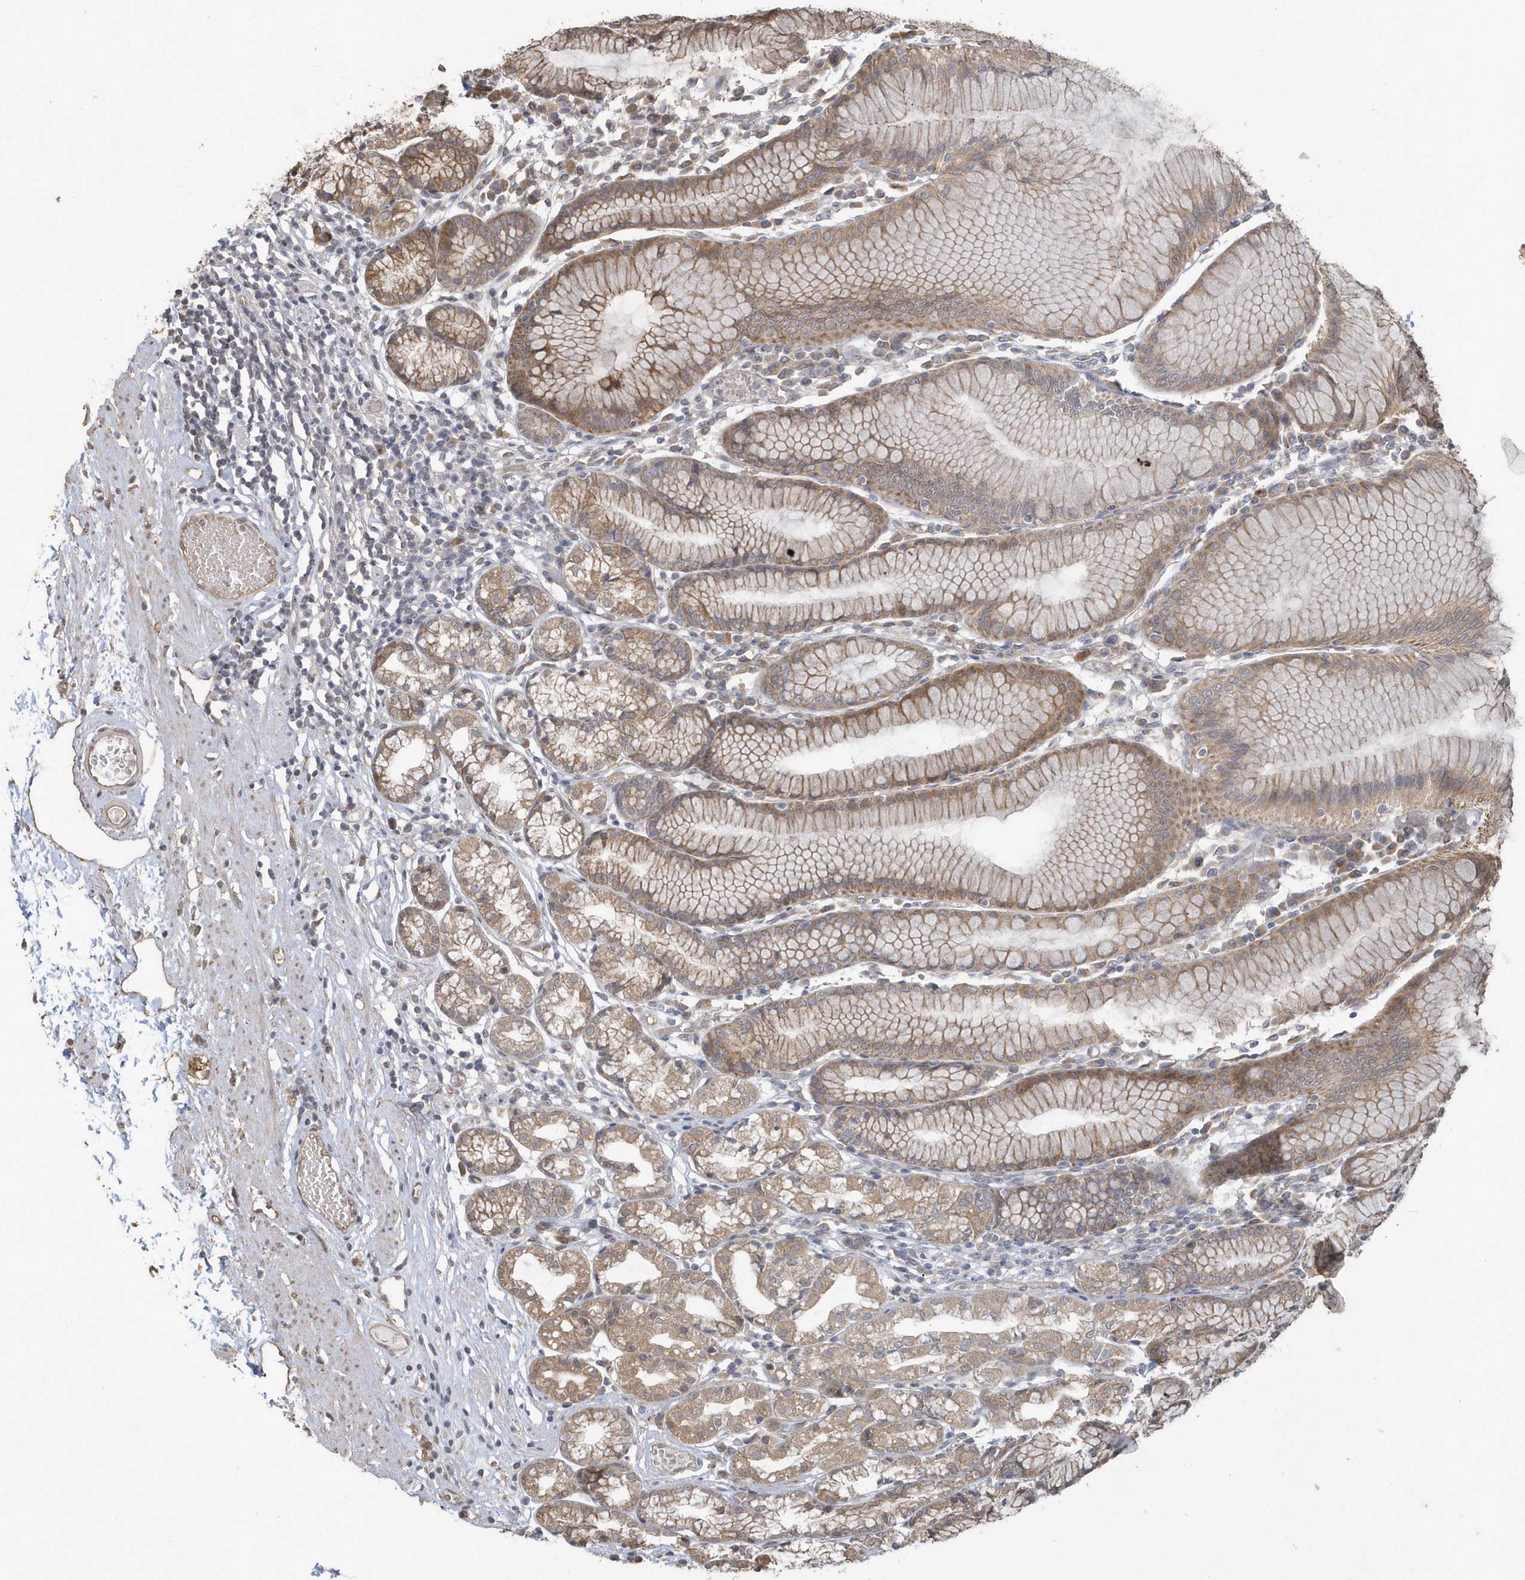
{"staining": {"intensity": "moderate", "quantity": ">75%", "location": "cytoplasmic/membranous"}, "tissue": "stomach", "cell_type": "Glandular cells", "image_type": "normal", "snomed": [{"axis": "morphology", "description": "Normal tissue, NOS"}, {"axis": "topography", "description": "Stomach"}], "caption": "Unremarkable stomach was stained to show a protein in brown. There is medium levels of moderate cytoplasmic/membranous expression in approximately >75% of glandular cells. (brown staining indicates protein expression, while blue staining denotes nuclei).", "gene": "HERPUD1", "patient": {"sex": "female", "age": 57}}